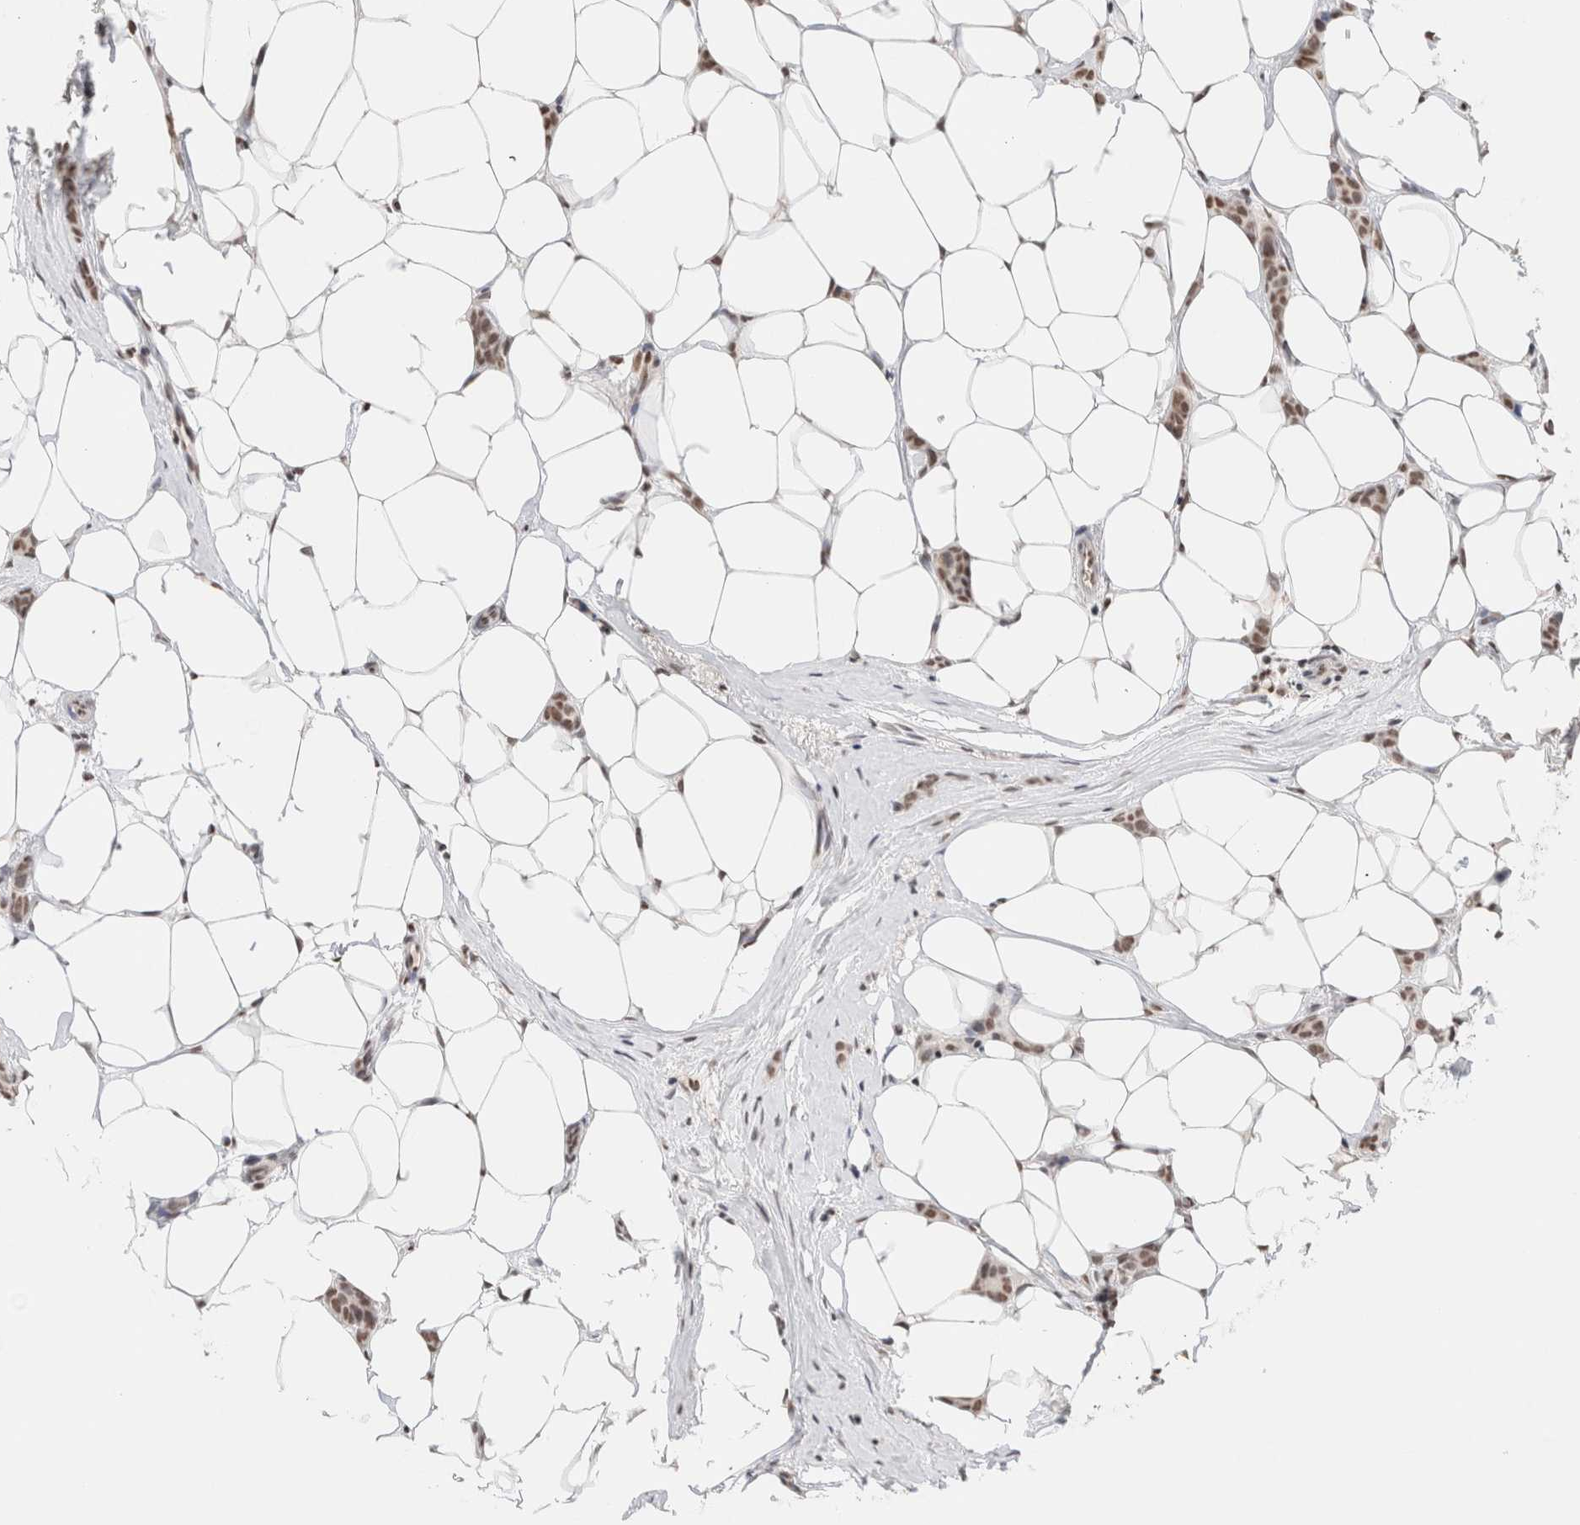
{"staining": {"intensity": "moderate", "quantity": "25%-75%", "location": "nuclear"}, "tissue": "breast cancer", "cell_type": "Tumor cells", "image_type": "cancer", "snomed": [{"axis": "morphology", "description": "Lobular carcinoma"}, {"axis": "topography", "description": "Skin"}, {"axis": "topography", "description": "Breast"}], "caption": "This is an image of immunohistochemistry (IHC) staining of breast cancer (lobular carcinoma), which shows moderate expression in the nuclear of tumor cells.", "gene": "SUPT3H", "patient": {"sex": "female", "age": 46}}